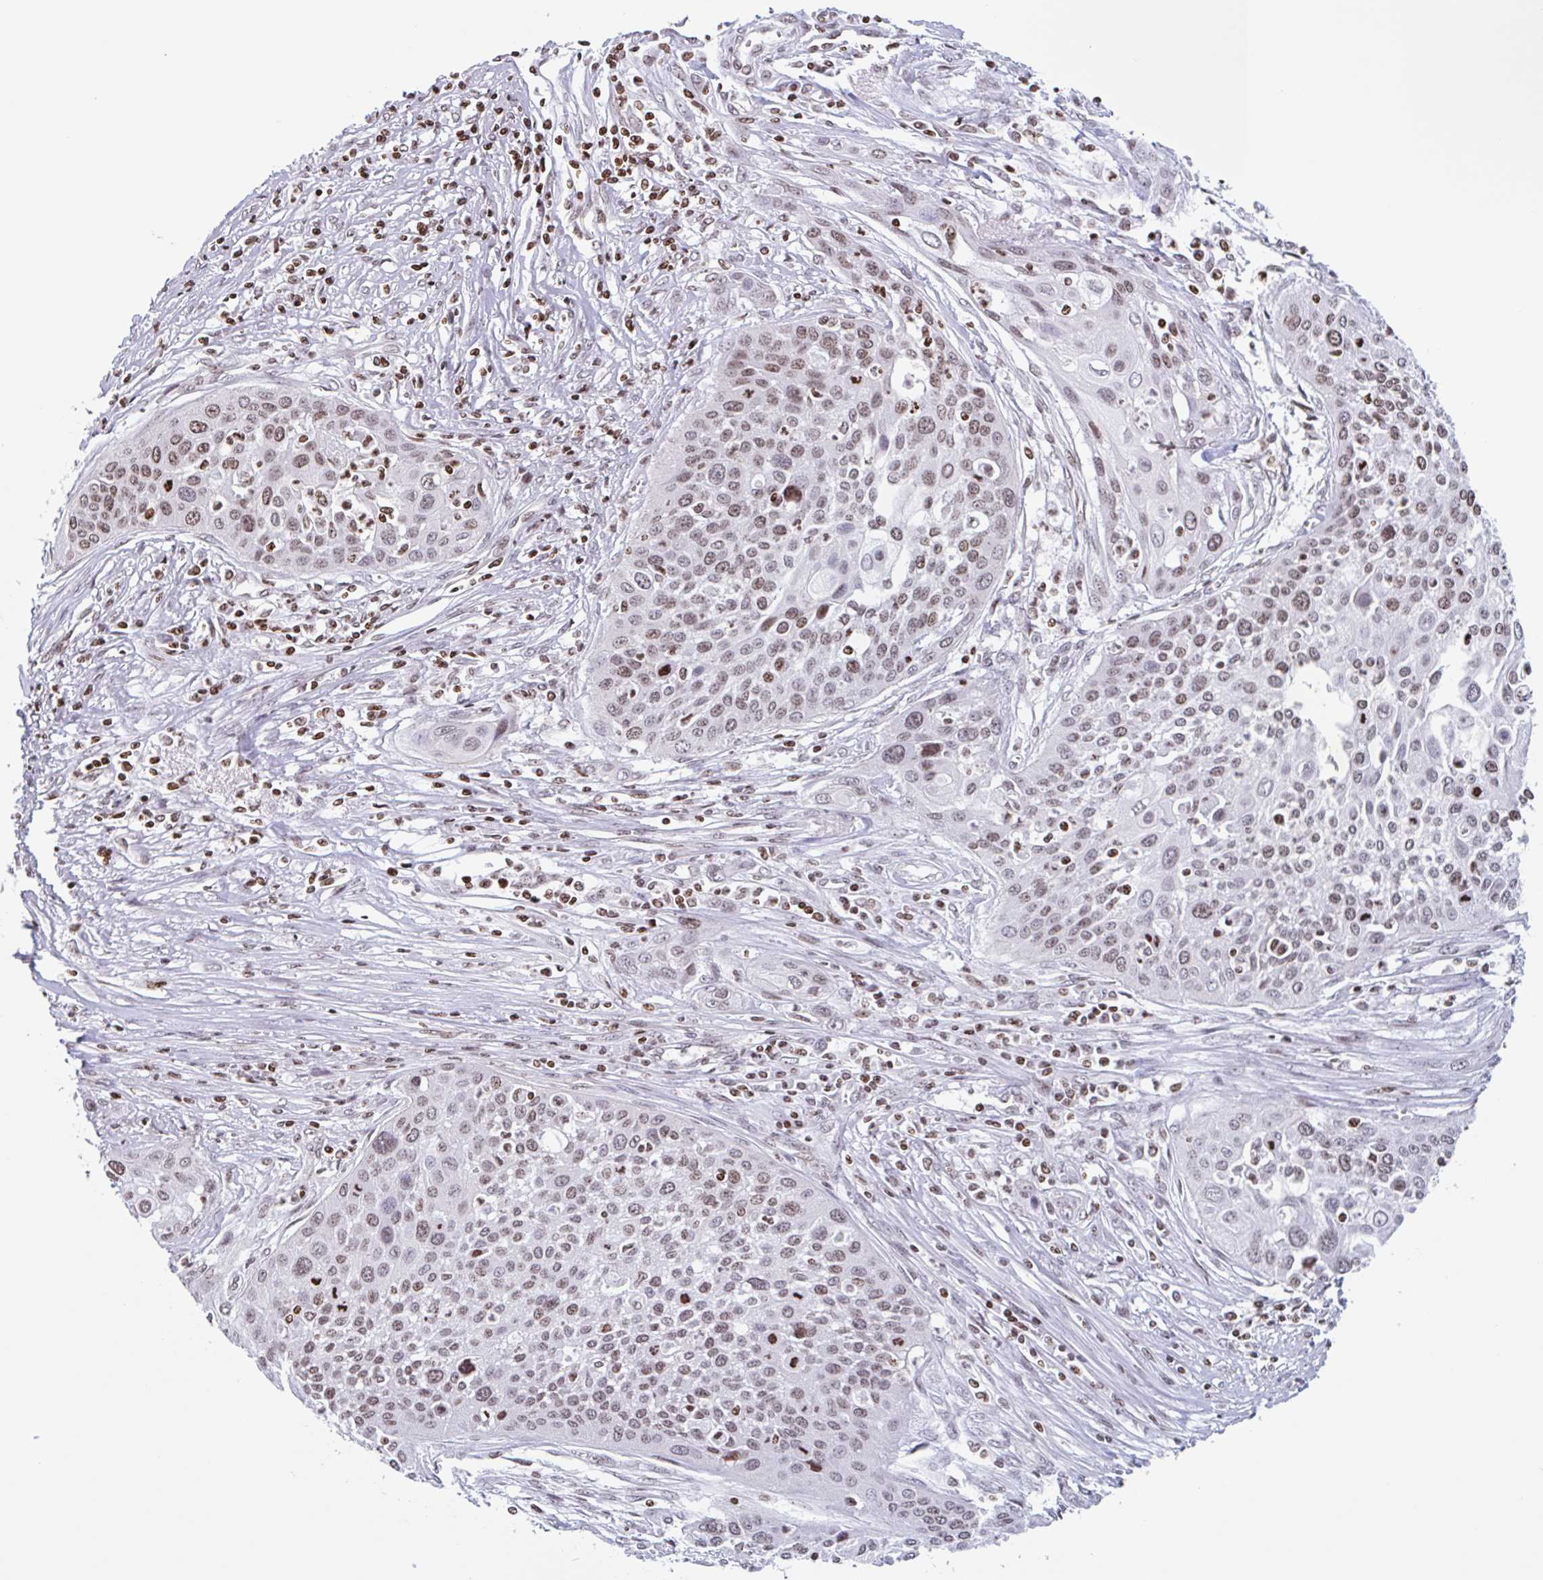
{"staining": {"intensity": "moderate", "quantity": ">75%", "location": "nuclear"}, "tissue": "cervical cancer", "cell_type": "Tumor cells", "image_type": "cancer", "snomed": [{"axis": "morphology", "description": "Squamous cell carcinoma, NOS"}, {"axis": "topography", "description": "Cervix"}], "caption": "Moderate nuclear staining is identified in about >75% of tumor cells in cervical squamous cell carcinoma. (IHC, brightfield microscopy, high magnification).", "gene": "NOL6", "patient": {"sex": "female", "age": 34}}